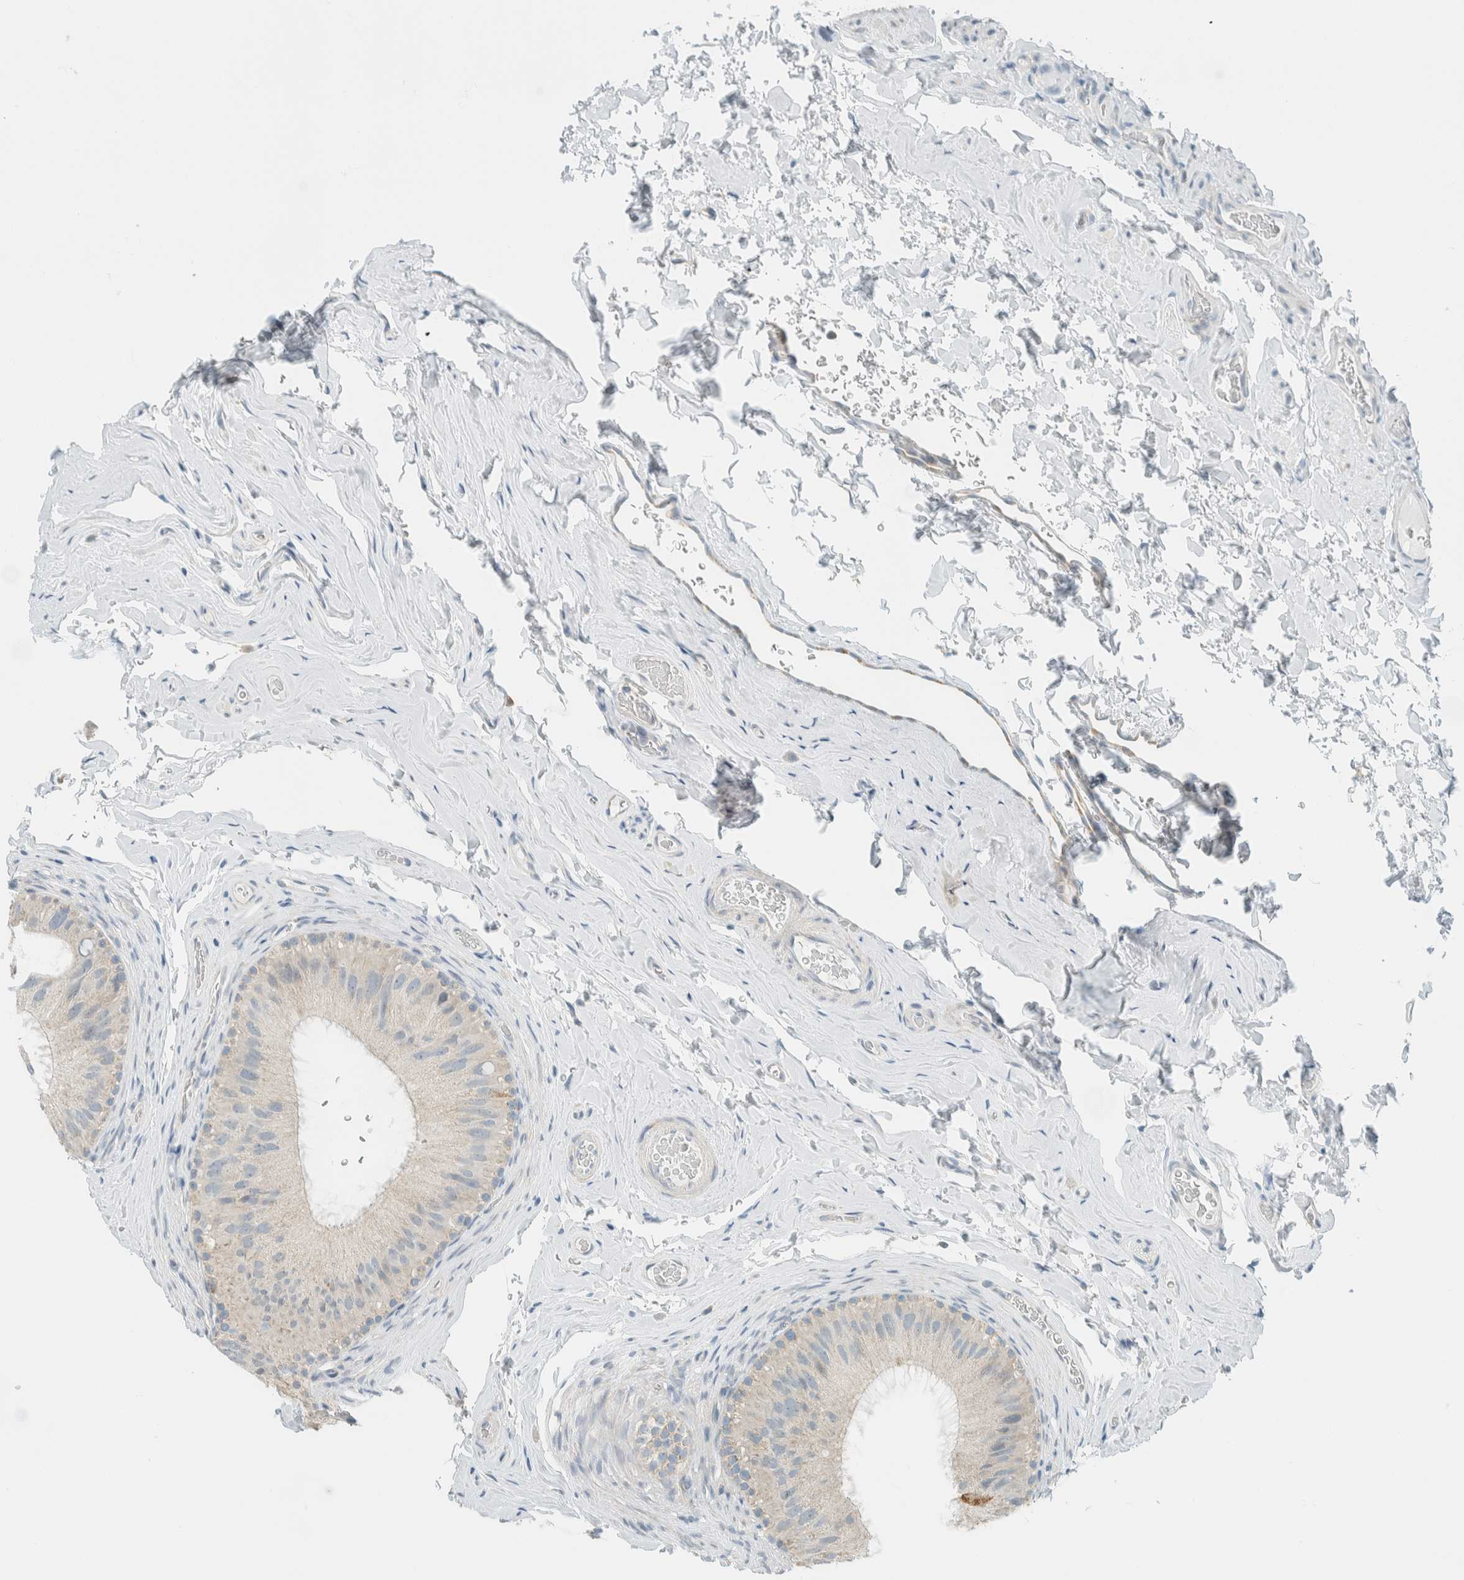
{"staining": {"intensity": "moderate", "quantity": "<25%", "location": "cytoplasmic/membranous"}, "tissue": "epididymis", "cell_type": "Glandular cells", "image_type": "normal", "snomed": [{"axis": "morphology", "description": "Normal tissue, NOS"}, {"axis": "topography", "description": "Vascular tissue"}, {"axis": "topography", "description": "Epididymis"}], "caption": "Immunohistochemical staining of unremarkable epididymis exhibits moderate cytoplasmic/membranous protein expression in about <25% of glandular cells.", "gene": "AARSD1", "patient": {"sex": "male", "age": 49}}